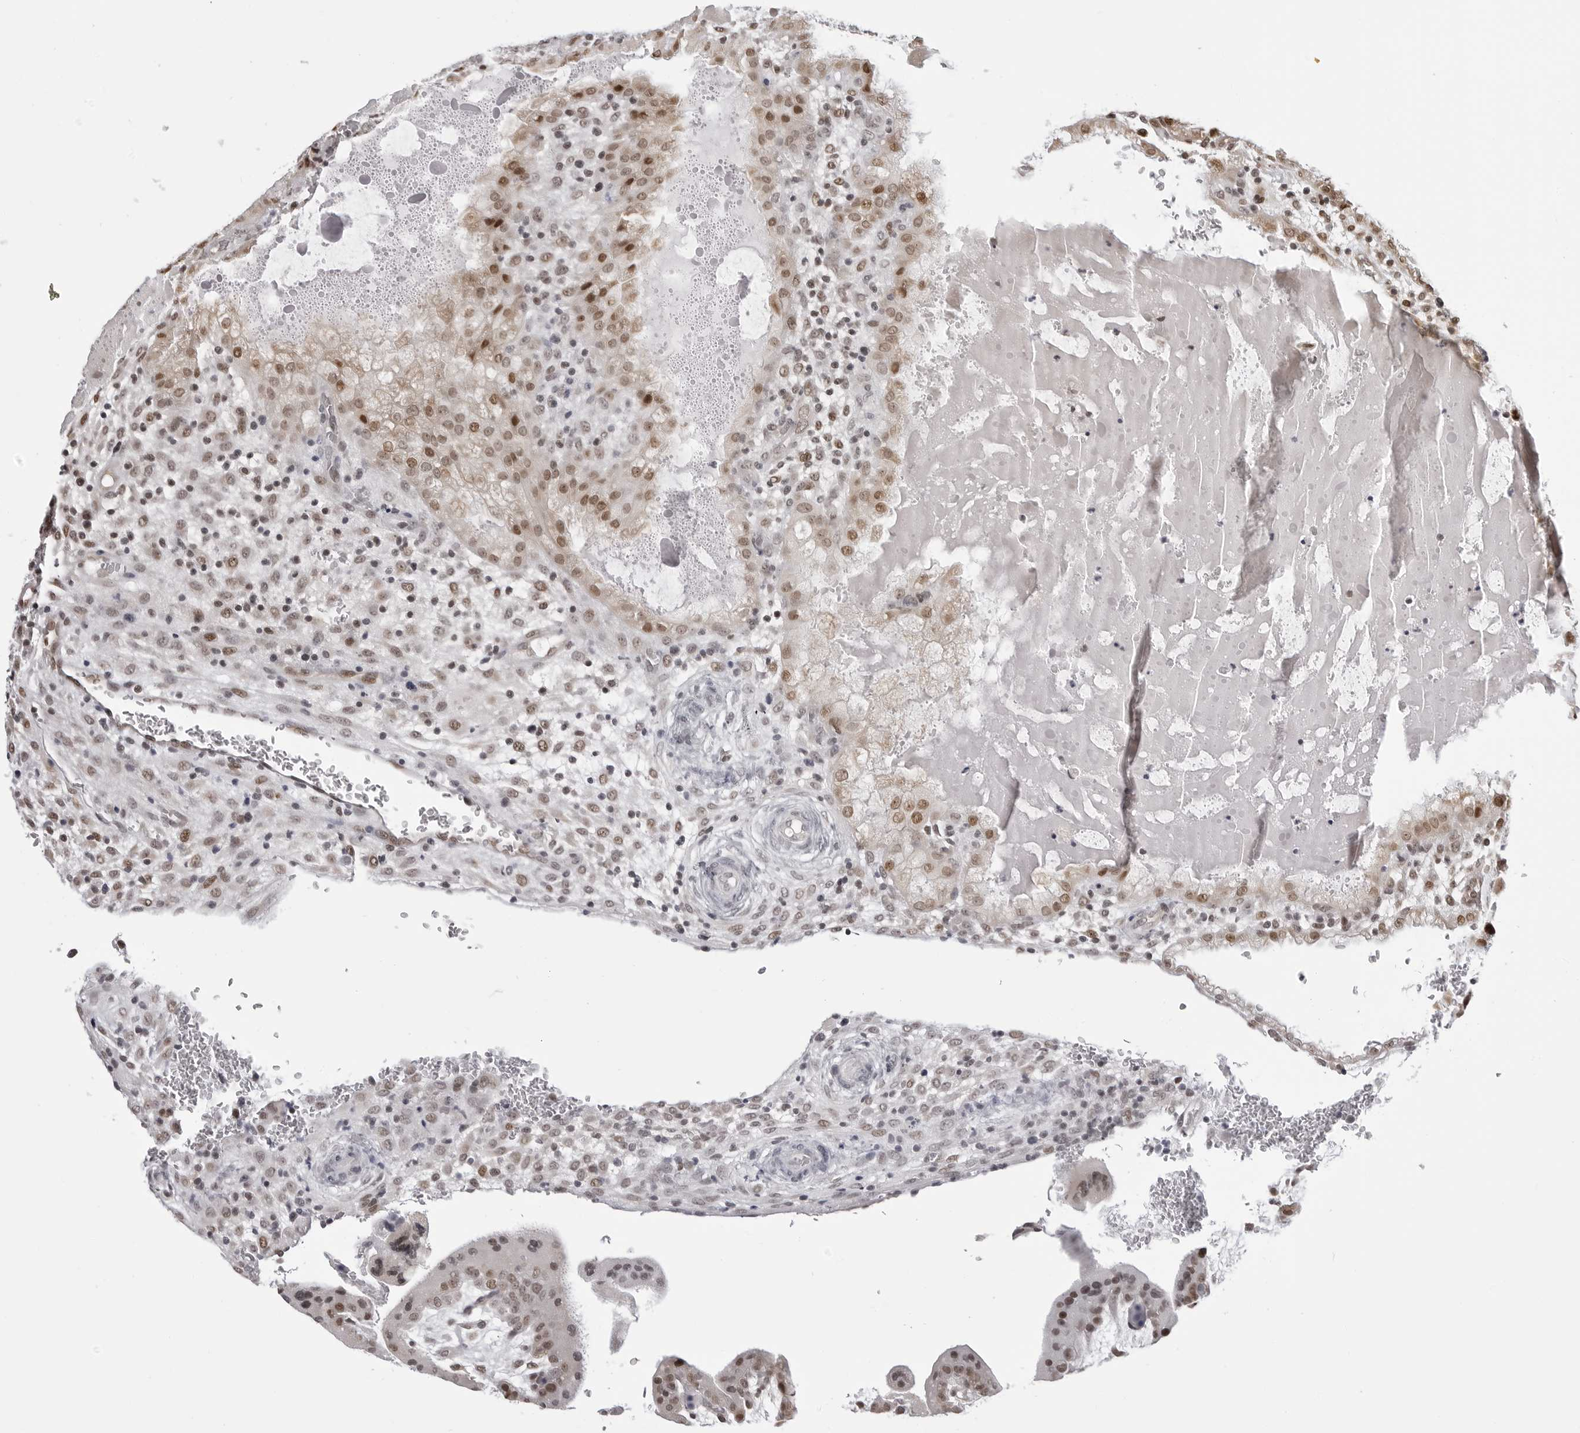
{"staining": {"intensity": "moderate", "quantity": ">75%", "location": "nuclear"}, "tissue": "placenta", "cell_type": "Decidual cells", "image_type": "normal", "snomed": [{"axis": "morphology", "description": "Normal tissue, NOS"}, {"axis": "topography", "description": "Placenta"}], "caption": "Protein staining by immunohistochemistry demonstrates moderate nuclear staining in about >75% of decidual cells in normal placenta. The staining was performed using DAB to visualize the protein expression in brown, while the nuclei were stained in blue with hematoxylin (Magnification: 20x).", "gene": "PHF3", "patient": {"sex": "female", "age": 35}}